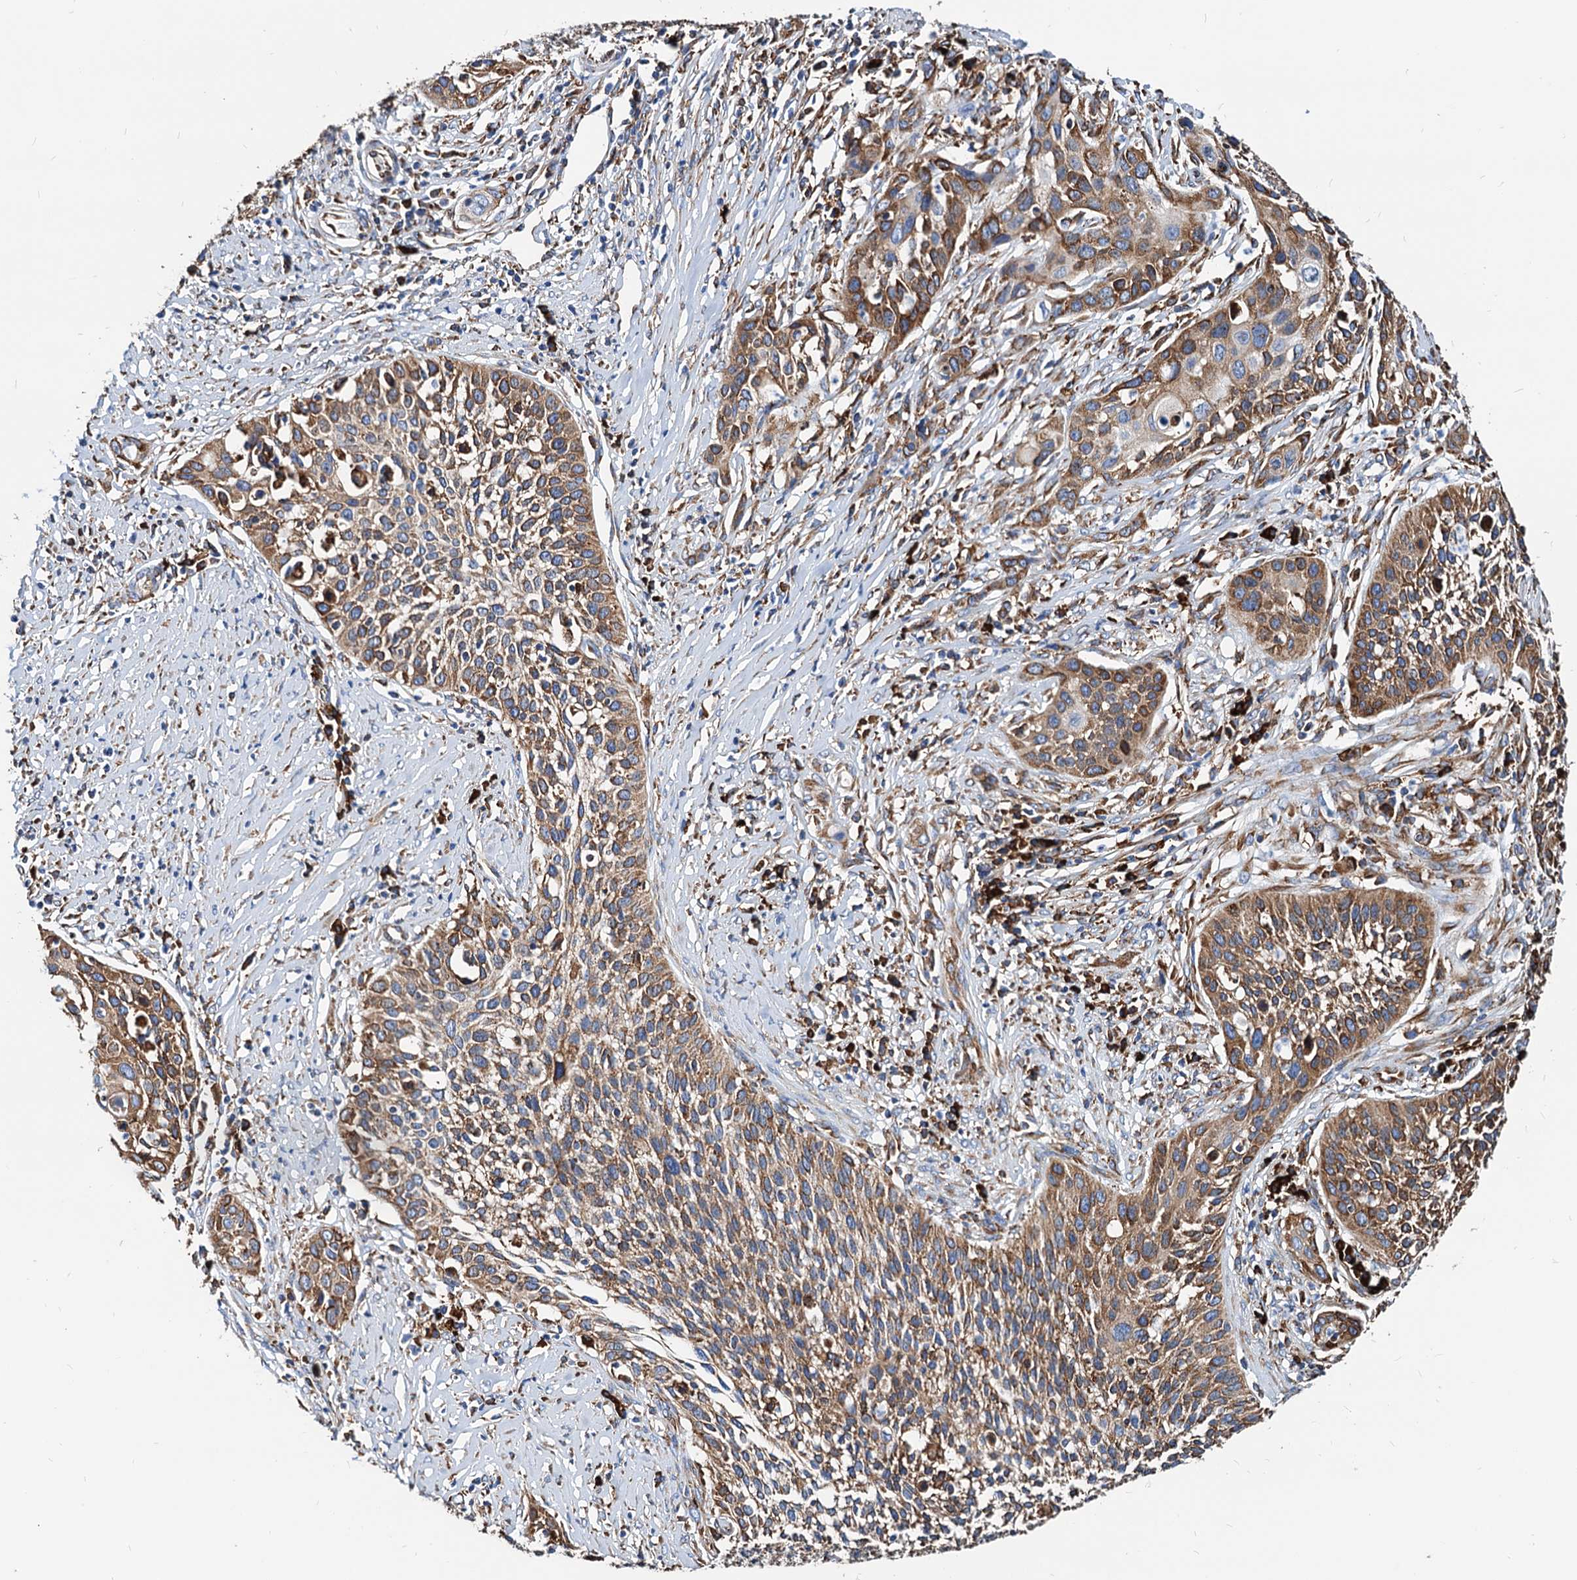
{"staining": {"intensity": "moderate", "quantity": ">75%", "location": "cytoplasmic/membranous"}, "tissue": "cervical cancer", "cell_type": "Tumor cells", "image_type": "cancer", "snomed": [{"axis": "morphology", "description": "Squamous cell carcinoma, NOS"}, {"axis": "topography", "description": "Cervix"}], "caption": "Approximately >75% of tumor cells in human cervical squamous cell carcinoma reveal moderate cytoplasmic/membranous protein expression as visualized by brown immunohistochemical staining.", "gene": "HSPA5", "patient": {"sex": "female", "age": 34}}